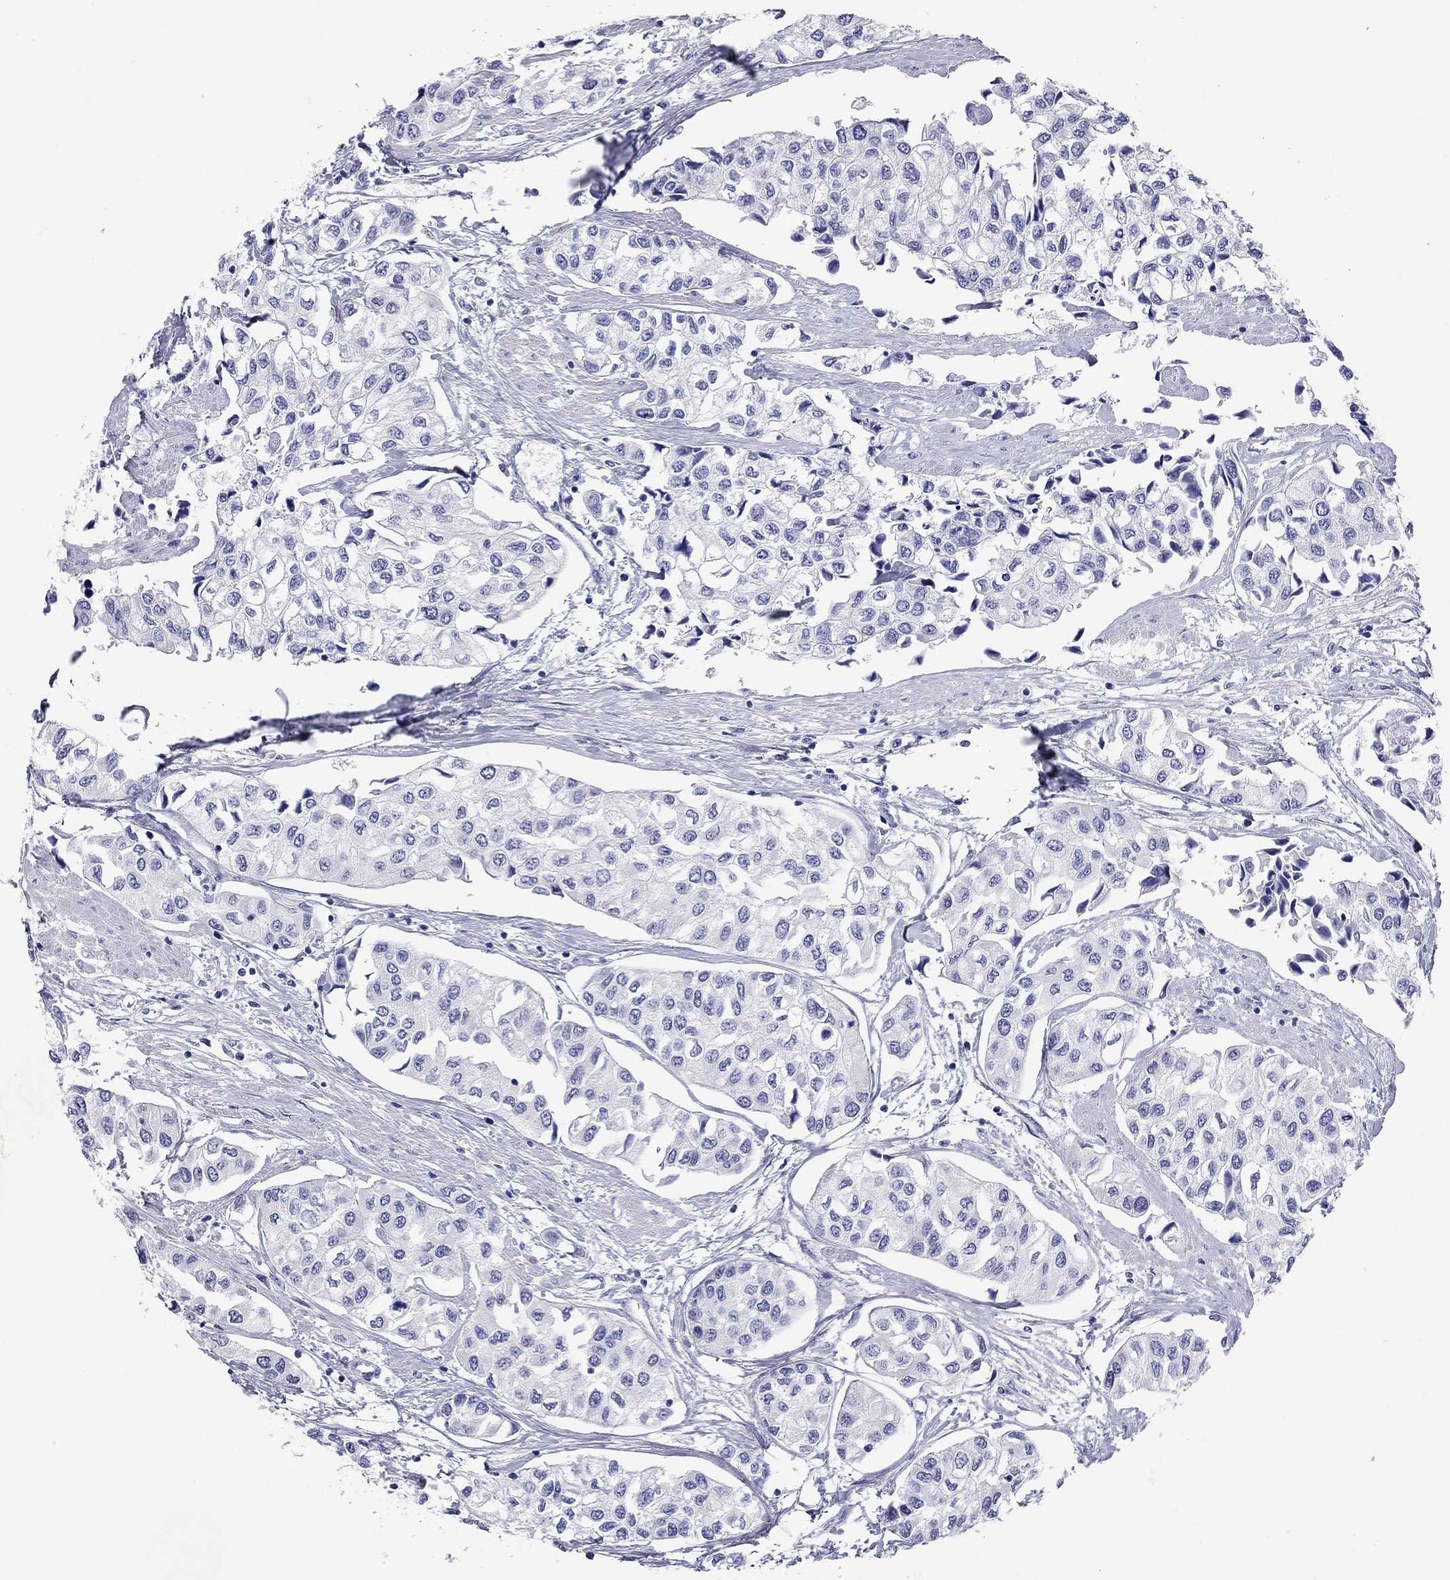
{"staining": {"intensity": "negative", "quantity": "none", "location": "none"}, "tissue": "urothelial cancer", "cell_type": "Tumor cells", "image_type": "cancer", "snomed": [{"axis": "morphology", "description": "Urothelial carcinoma, High grade"}, {"axis": "topography", "description": "Urinary bladder"}], "caption": "DAB (3,3'-diaminobenzidine) immunohistochemical staining of human urothelial cancer shows no significant expression in tumor cells.", "gene": "FIGLA", "patient": {"sex": "male", "age": 73}}